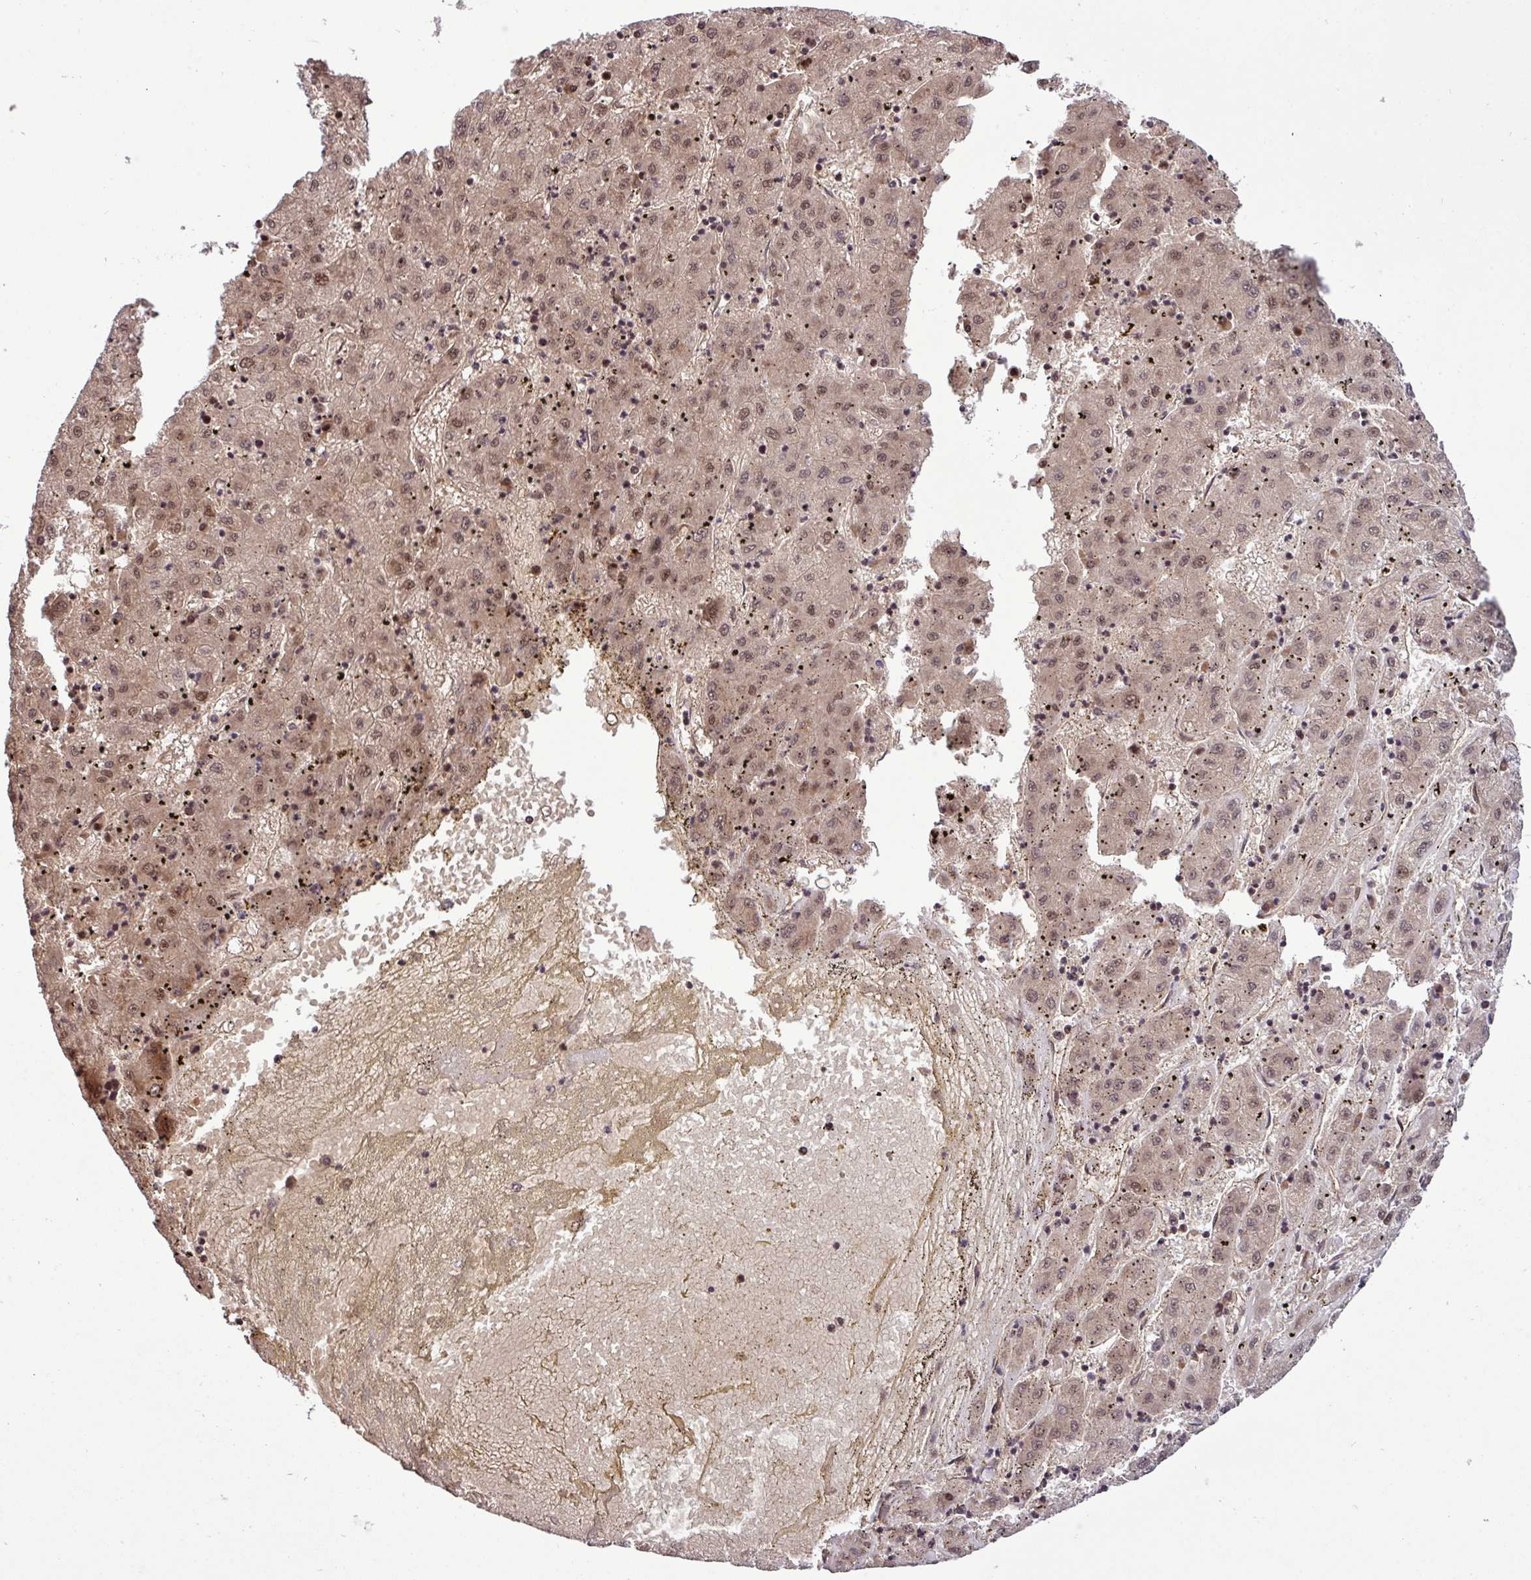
{"staining": {"intensity": "weak", "quantity": ">75%", "location": "cytoplasmic/membranous,nuclear"}, "tissue": "liver cancer", "cell_type": "Tumor cells", "image_type": "cancer", "snomed": [{"axis": "morphology", "description": "Carcinoma, Hepatocellular, NOS"}, {"axis": "topography", "description": "Liver"}], "caption": "This photomicrograph exhibits immunohistochemistry staining of human hepatocellular carcinoma (liver), with low weak cytoplasmic/membranous and nuclear staining in about >75% of tumor cells.", "gene": "C7orf50", "patient": {"sex": "male", "age": 72}}